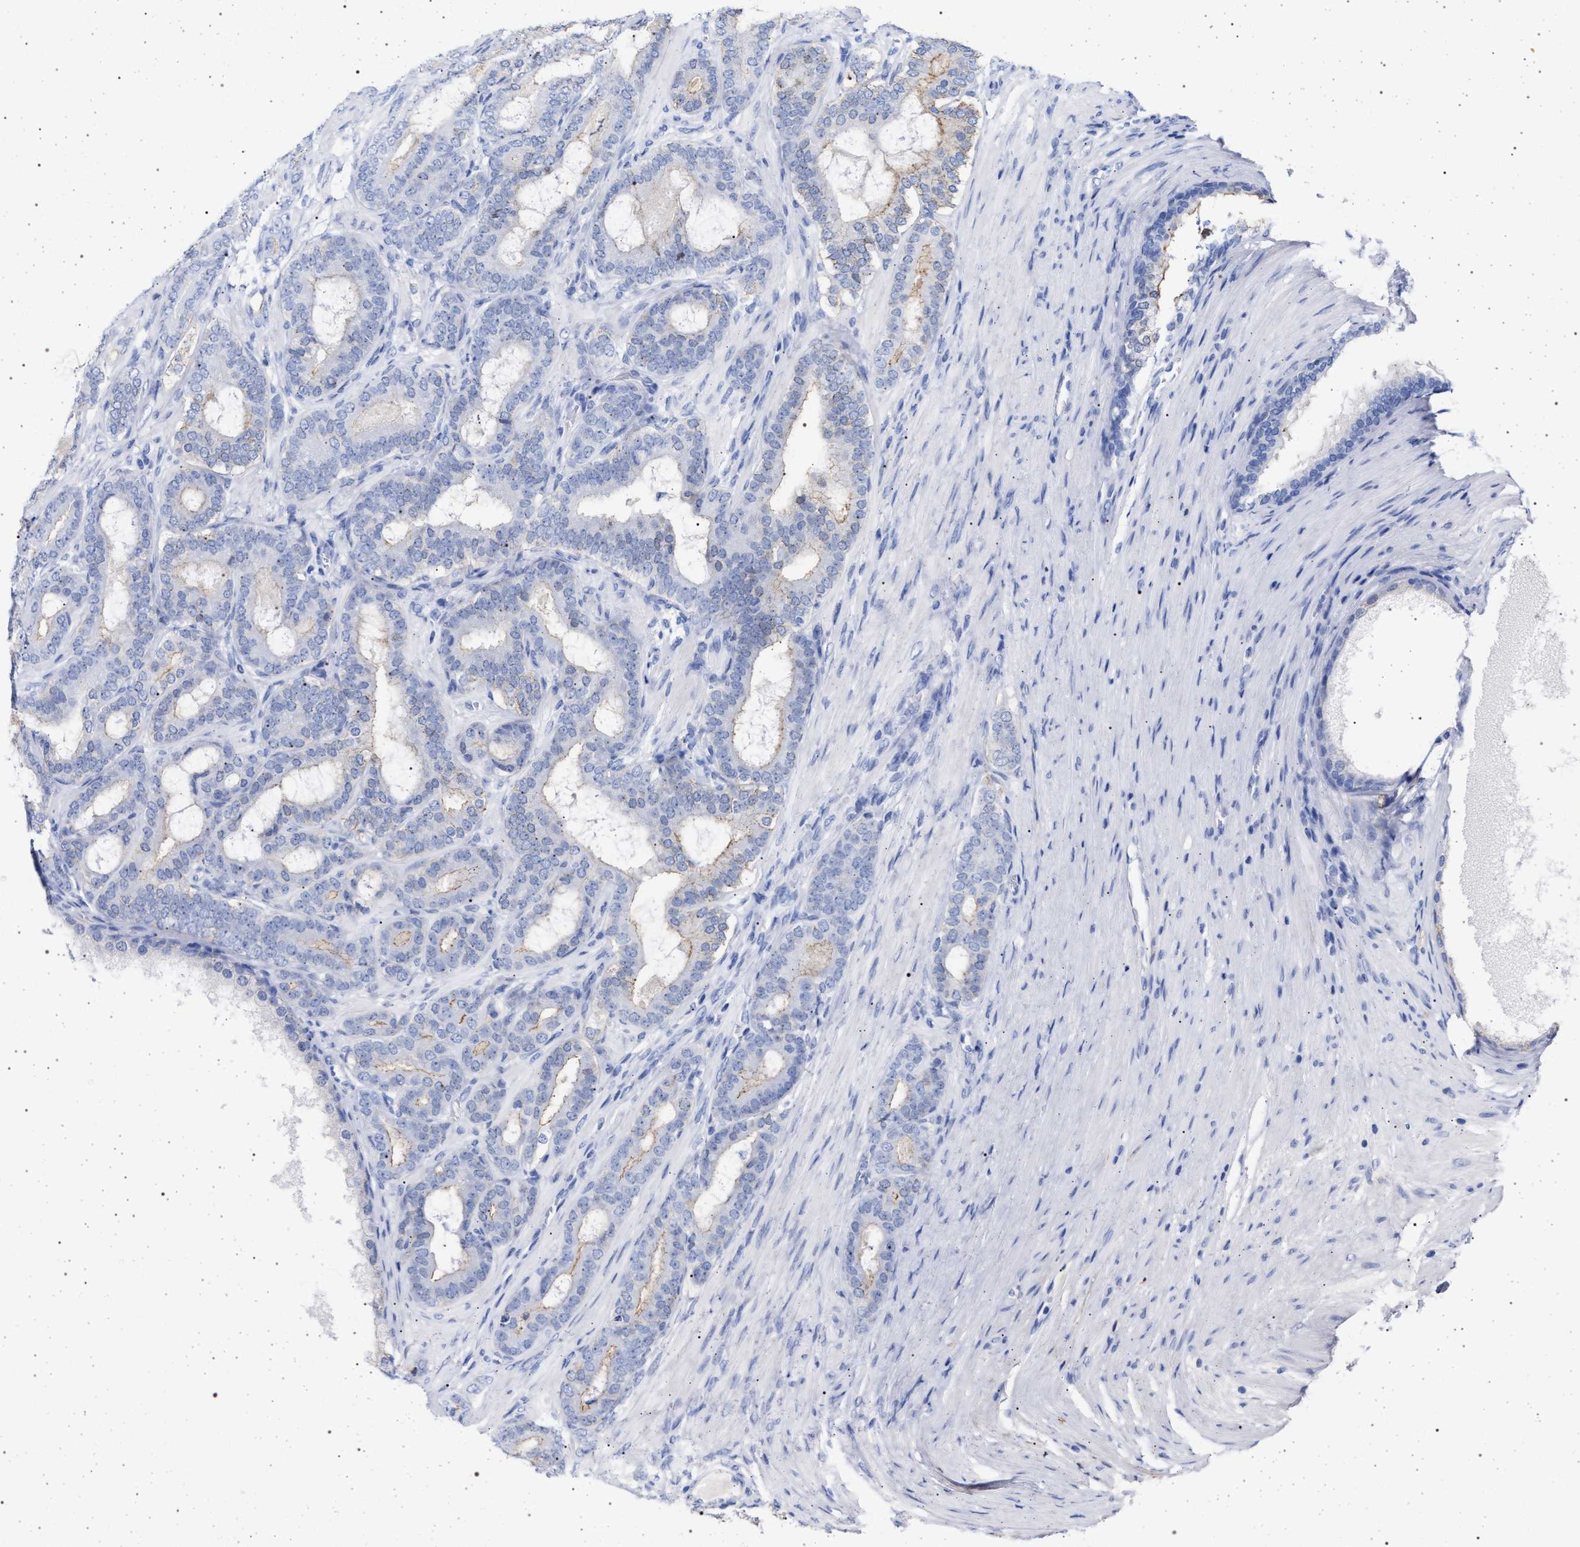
{"staining": {"intensity": "negative", "quantity": "none", "location": "none"}, "tissue": "prostate cancer", "cell_type": "Tumor cells", "image_type": "cancer", "snomed": [{"axis": "morphology", "description": "Adenocarcinoma, High grade"}, {"axis": "topography", "description": "Prostate"}], "caption": "The IHC image has no significant expression in tumor cells of prostate high-grade adenocarcinoma tissue.", "gene": "PLG", "patient": {"sex": "male", "age": 60}}